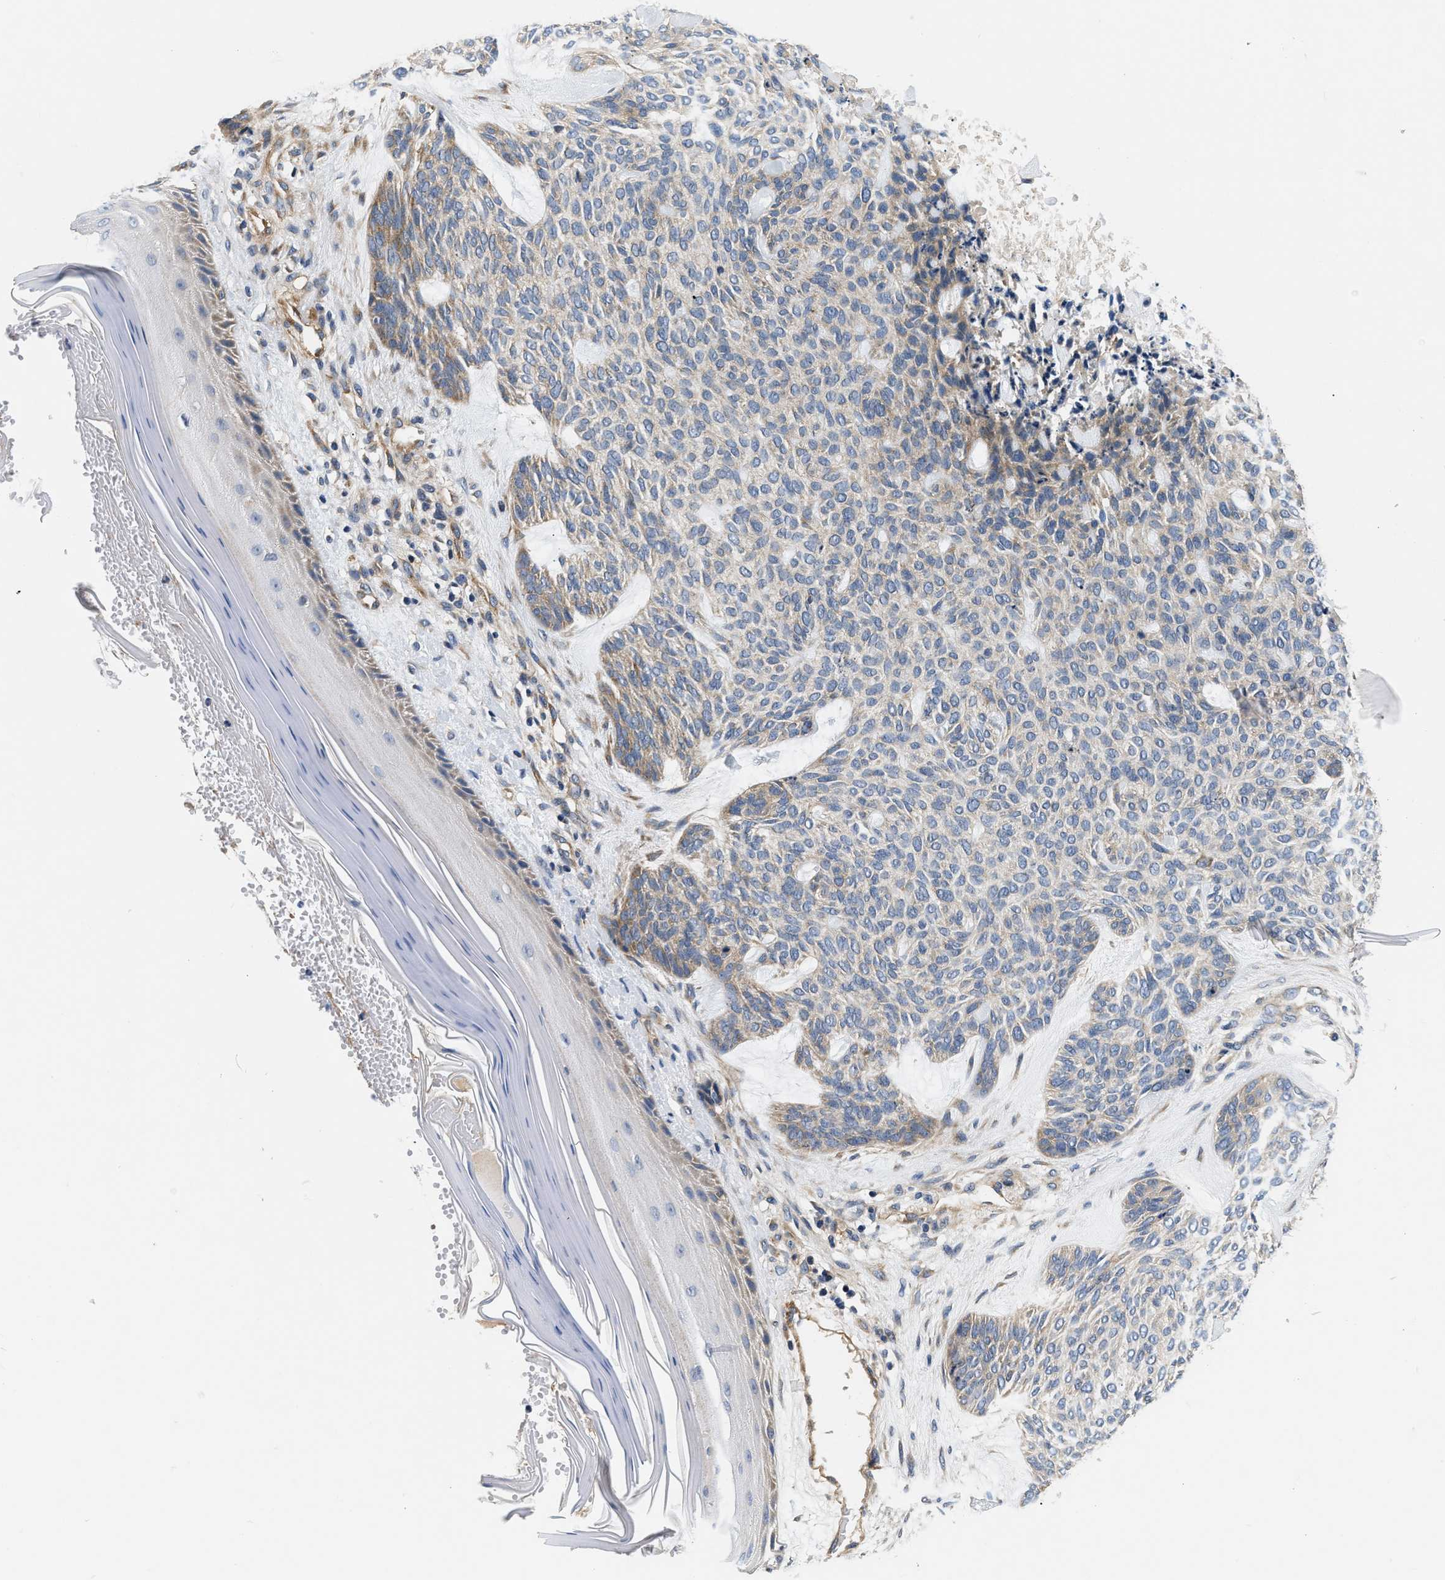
{"staining": {"intensity": "moderate", "quantity": "<25%", "location": "cytoplasmic/membranous"}, "tissue": "skin cancer", "cell_type": "Tumor cells", "image_type": "cancer", "snomed": [{"axis": "morphology", "description": "Basal cell carcinoma"}, {"axis": "topography", "description": "Skin"}], "caption": "Protein expression analysis of skin basal cell carcinoma shows moderate cytoplasmic/membranous expression in approximately <25% of tumor cells. (DAB (3,3'-diaminobenzidine) = brown stain, brightfield microscopy at high magnification).", "gene": "NME6", "patient": {"sex": "male", "age": 55}}